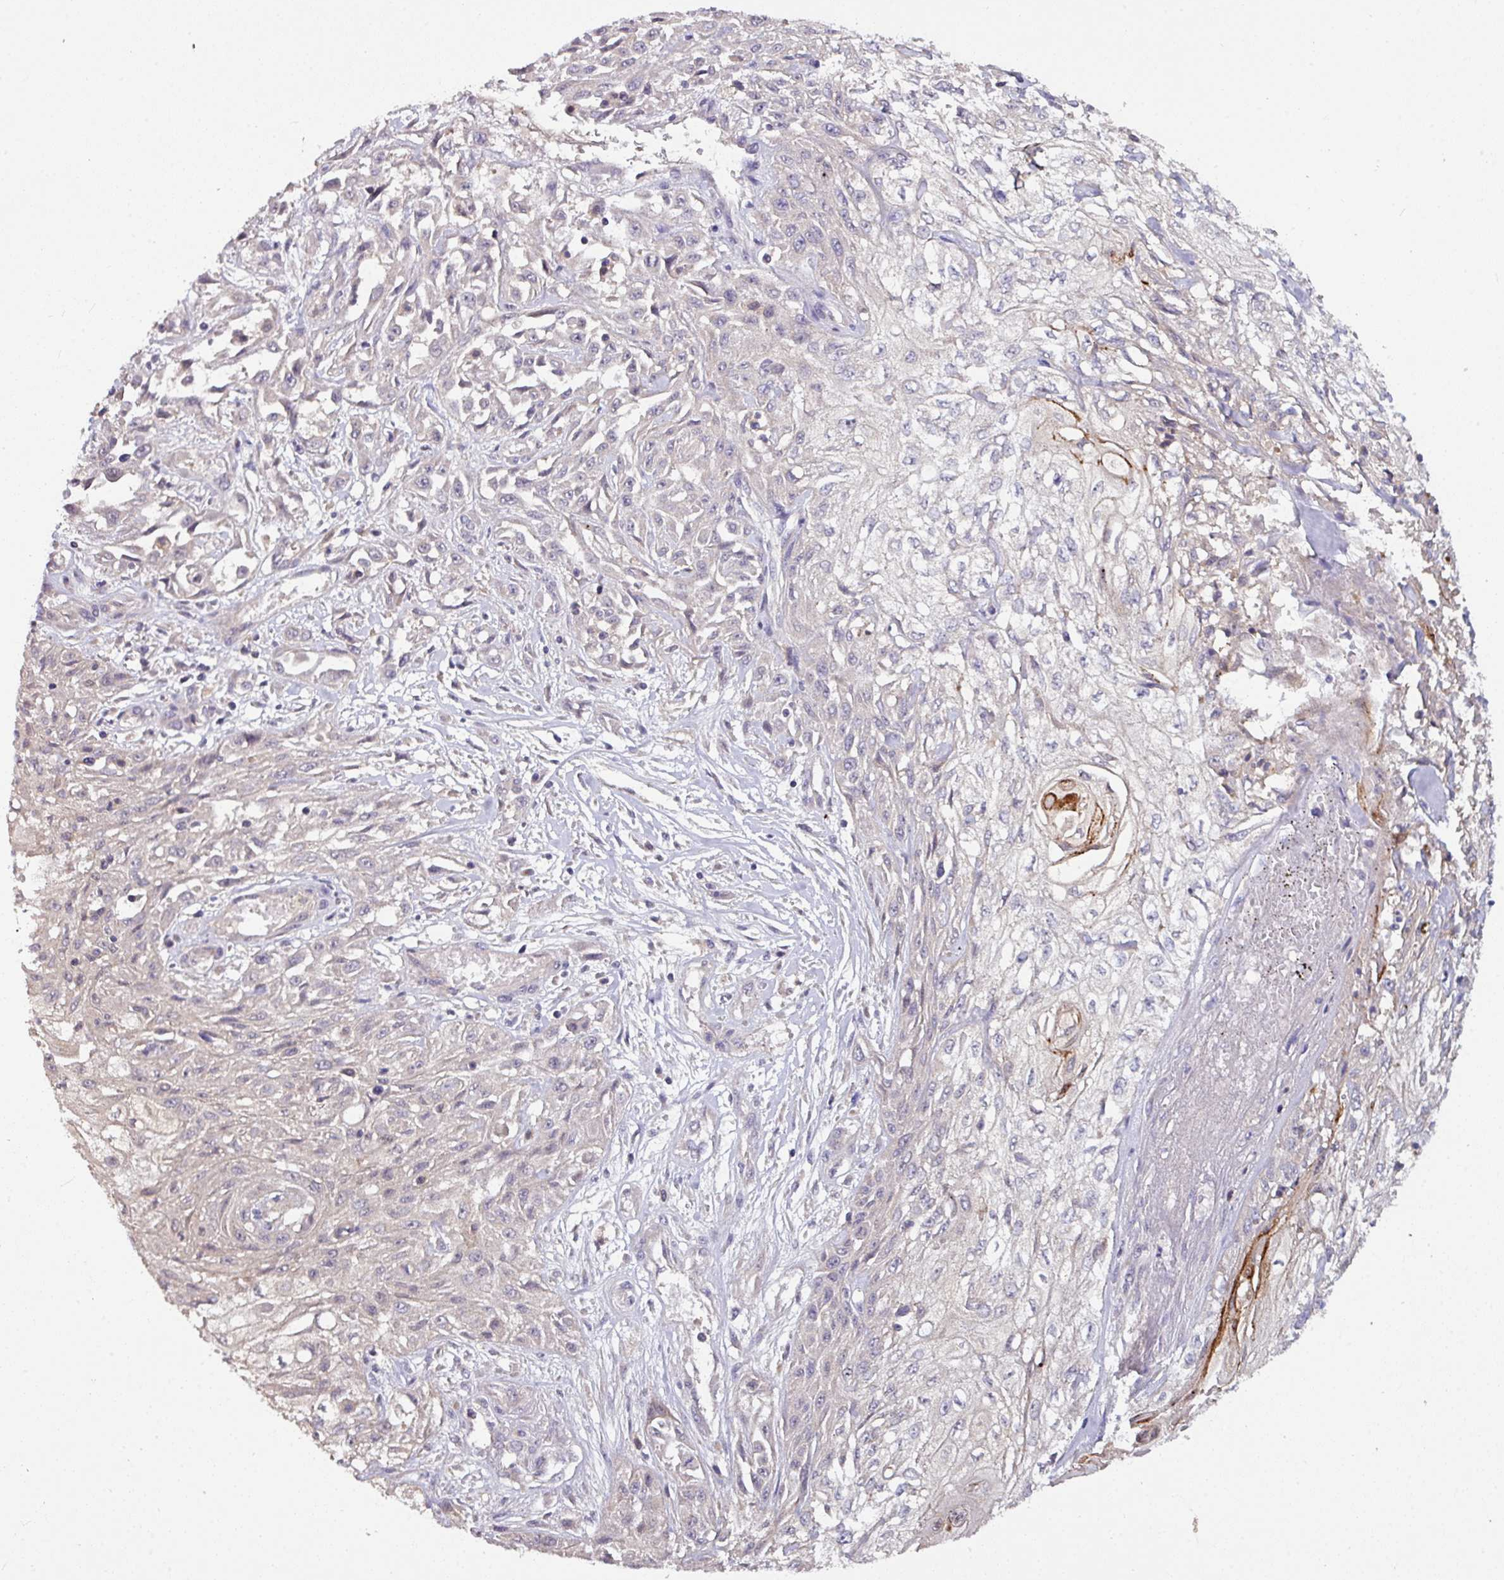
{"staining": {"intensity": "negative", "quantity": "none", "location": "none"}, "tissue": "skin cancer", "cell_type": "Tumor cells", "image_type": "cancer", "snomed": [{"axis": "morphology", "description": "Squamous cell carcinoma, NOS"}, {"axis": "morphology", "description": "Squamous cell carcinoma, metastatic, NOS"}, {"axis": "topography", "description": "Skin"}, {"axis": "topography", "description": "Lymph node"}], "caption": "IHC histopathology image of neoplastic tissue: metastatic squamous cell carcinoma (skin) stained with DAB shows no significant protein staining in tumor cells.", "gene": "AEBP2", "patient": {"sex": "male", "age": 75}}